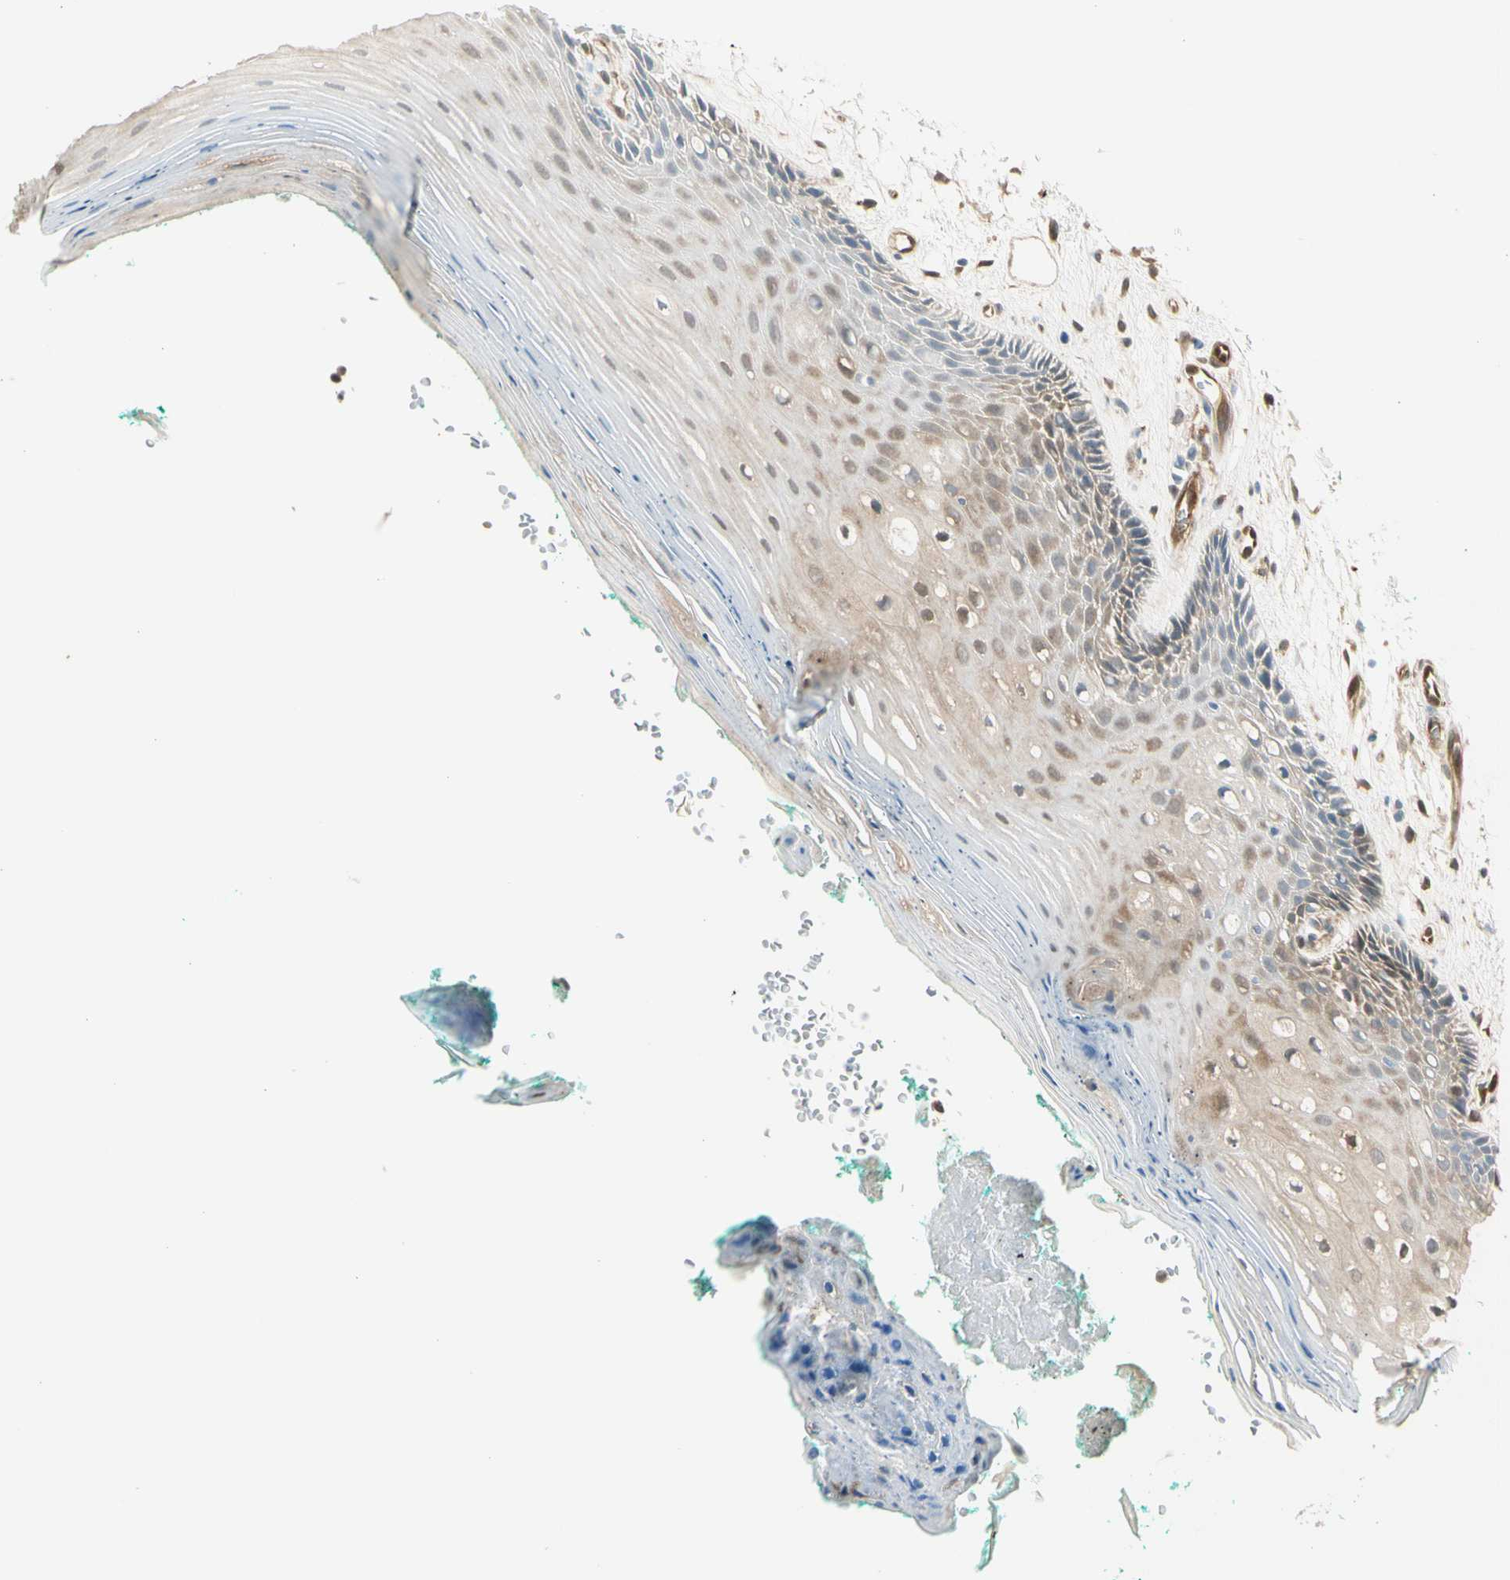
{"staining": {"intensity": "moderate", "quantity": "25%-75%", "location": "cytoplasmic/membranous"}, "tissue": "oral mucosa", "cell_type": "Squamous epithelial cells", "image_type": "normal", "snomed": [{"axis": "morphology", "description": "Normal tissue, NOS"}, {"axis": "topography", "description": "Skeletal muscle"}, {"axis": "topography", "description": "Oral tissue"}, {"axis": "topography", "description": "Peripheral nerve tissue"}], "caption": "IHC staining of unremarkable oral mucosa, which reveals medium levels of moderate cytoplasmic/membranous expression in about 25%-75% of squamous epithelial cells indicating moderate cytoplasmic/membranous protein staining. The staining was performed using DAB (brown) for protein detection and nuclei were counterstained in hematoxylin (blue).", "gene": "SERPINB6", "patient": {"sex": "female", "age": 84}}